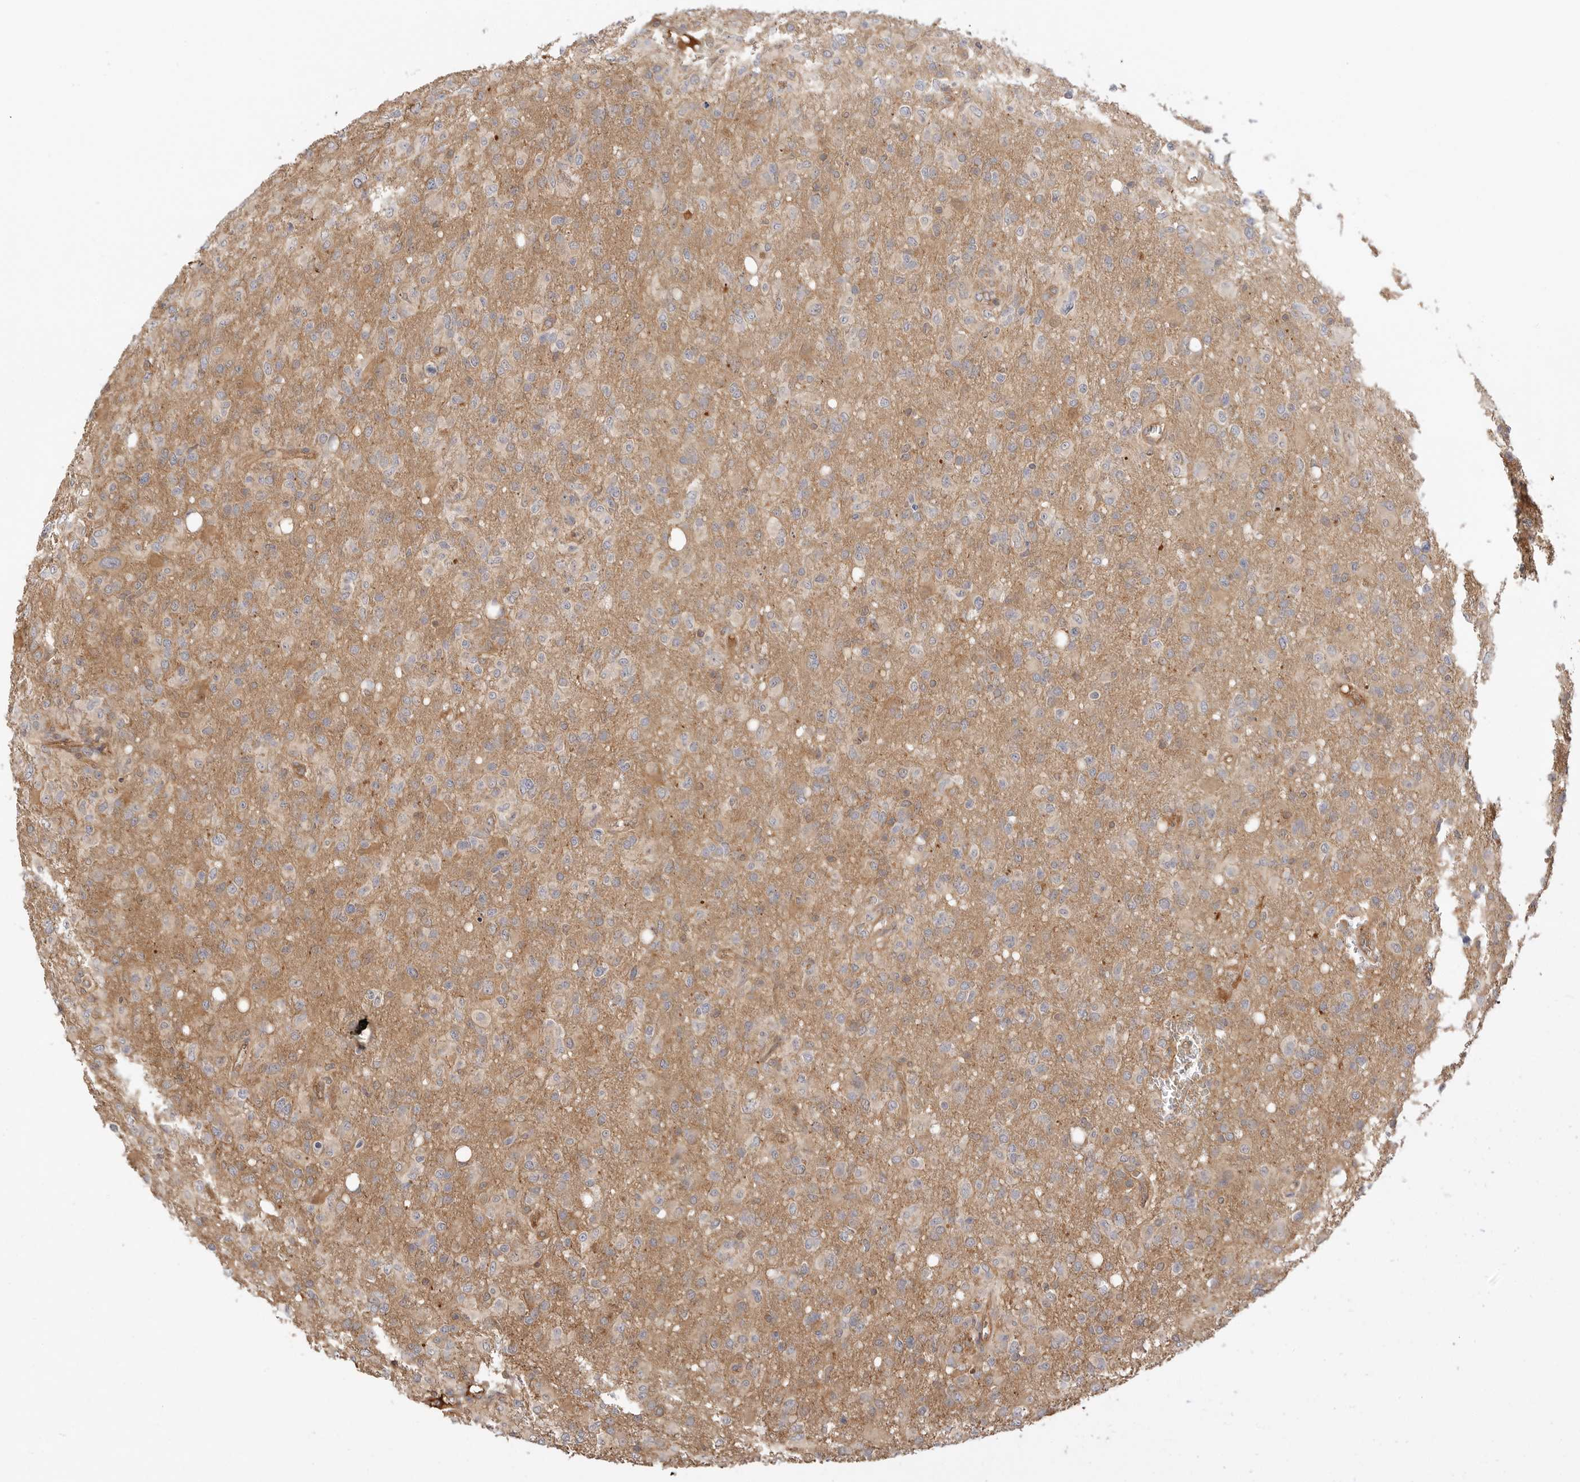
{"staining": {"intensity": "weak", "quantity": ">75%", "location": "cytoplasmic/membranous"}, "tissue": "glioma", "cell_type": "Tumor cells", "image_type": "cancer", "snomed": [{"axis": "morphology", "description": "Glioma, malignant, High grade"}, {"axis": "topography", "description": "Brain"}], "caption": "Tumor cells demonstrate low levels of weak cytoplasmic/membranous expression in about >75% of cells in human glioma.", "gene": "CLDN12", "patient": {"sex": "female", "age": 57}}